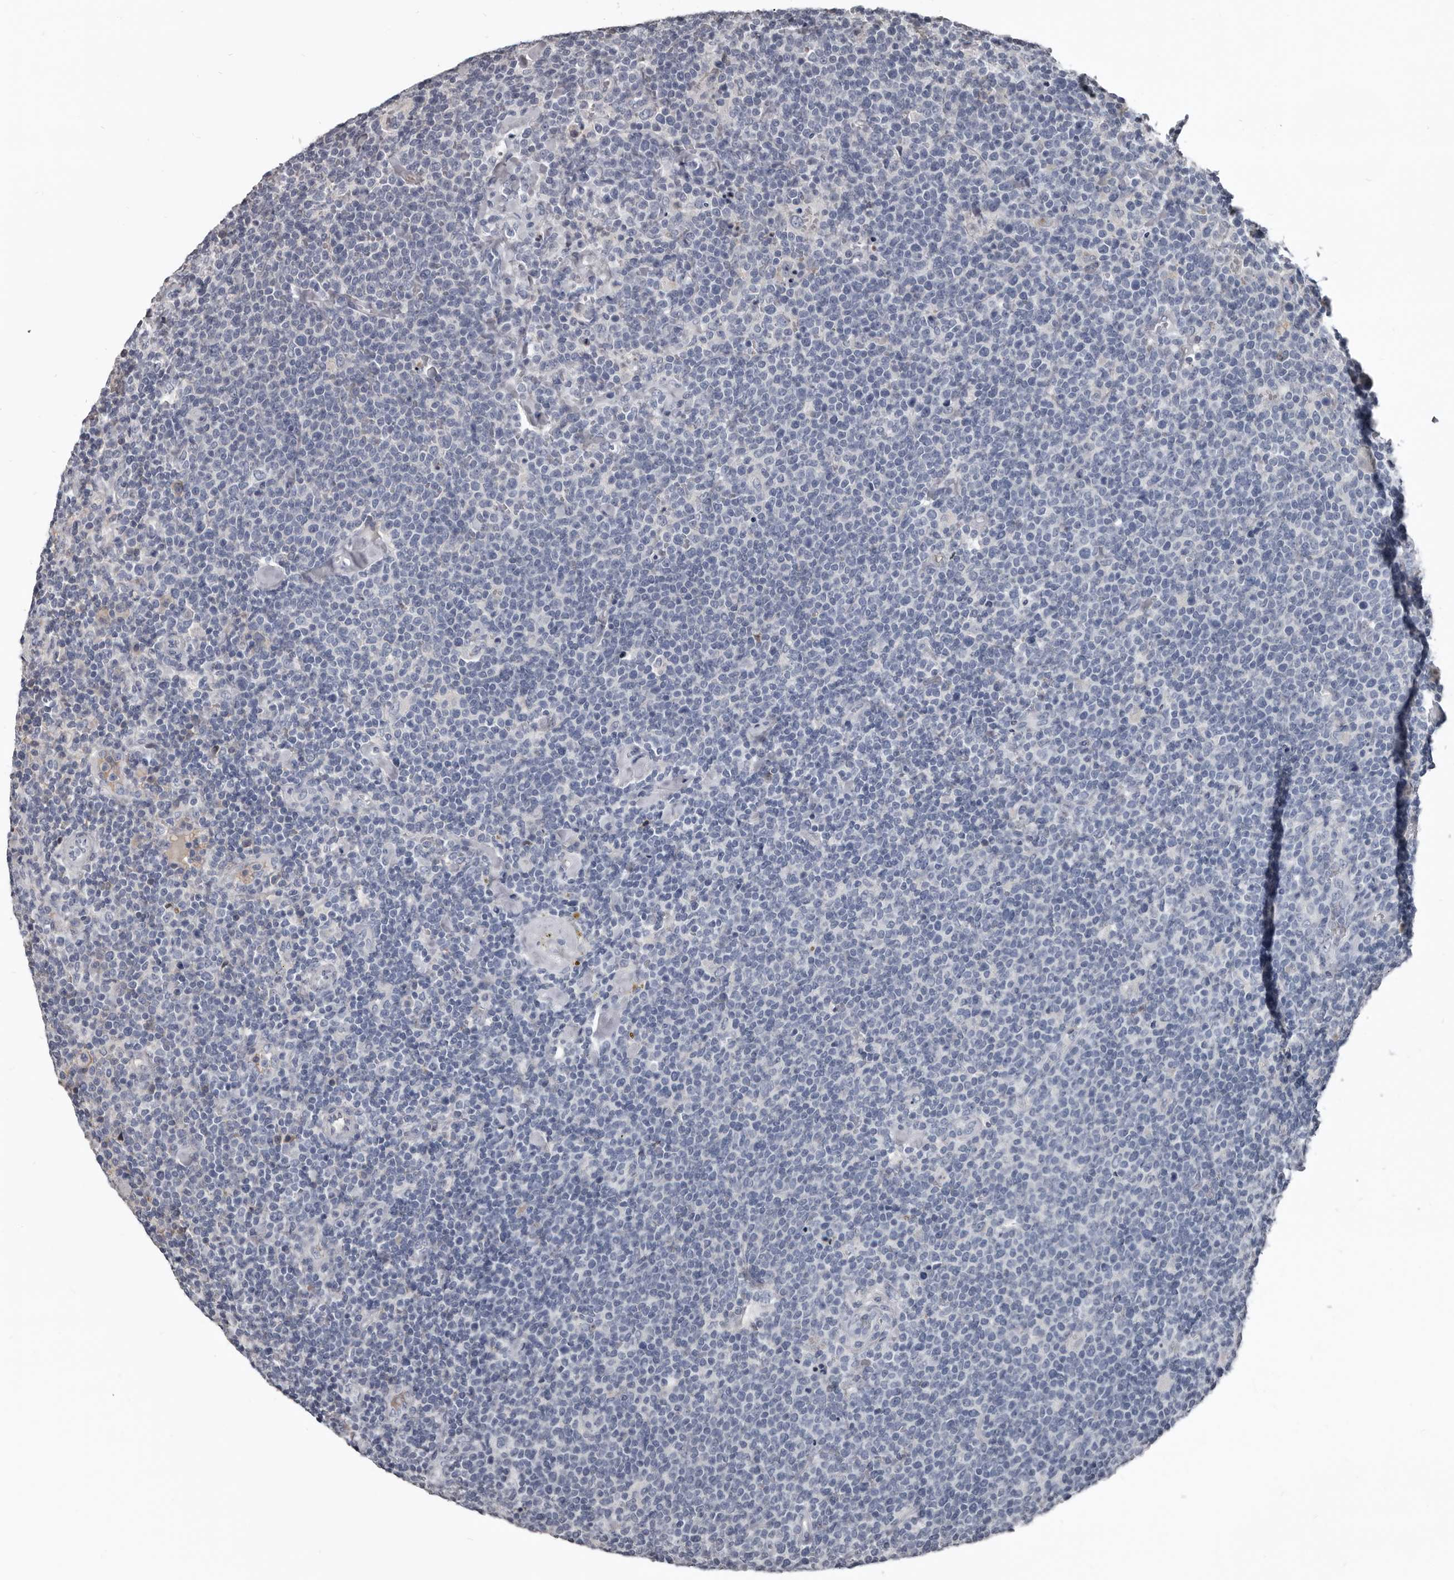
{"staining": {"intensity": "negative", "quantity": "none", "location": "none"}, "tissue": "lymphoma", "cell_type": "Tumor cells", "image_type": "cancer", "snomed": [{"axis": "morphology", "description": "Malignant lymphoma, non-Hodgkin's type, High grade"}, {"axis": "topography", "description": "Lymph node"}], "caption": "DAB (3,3'-diaminobenzidine) immunohistochemical staining of malignant lymphoma, non-Hodgkin's type (high-grade) demonstrates no significant positivity in tumor cells.", "gene": "GREB1", "patient": {"sex": "male", "age": 61}}